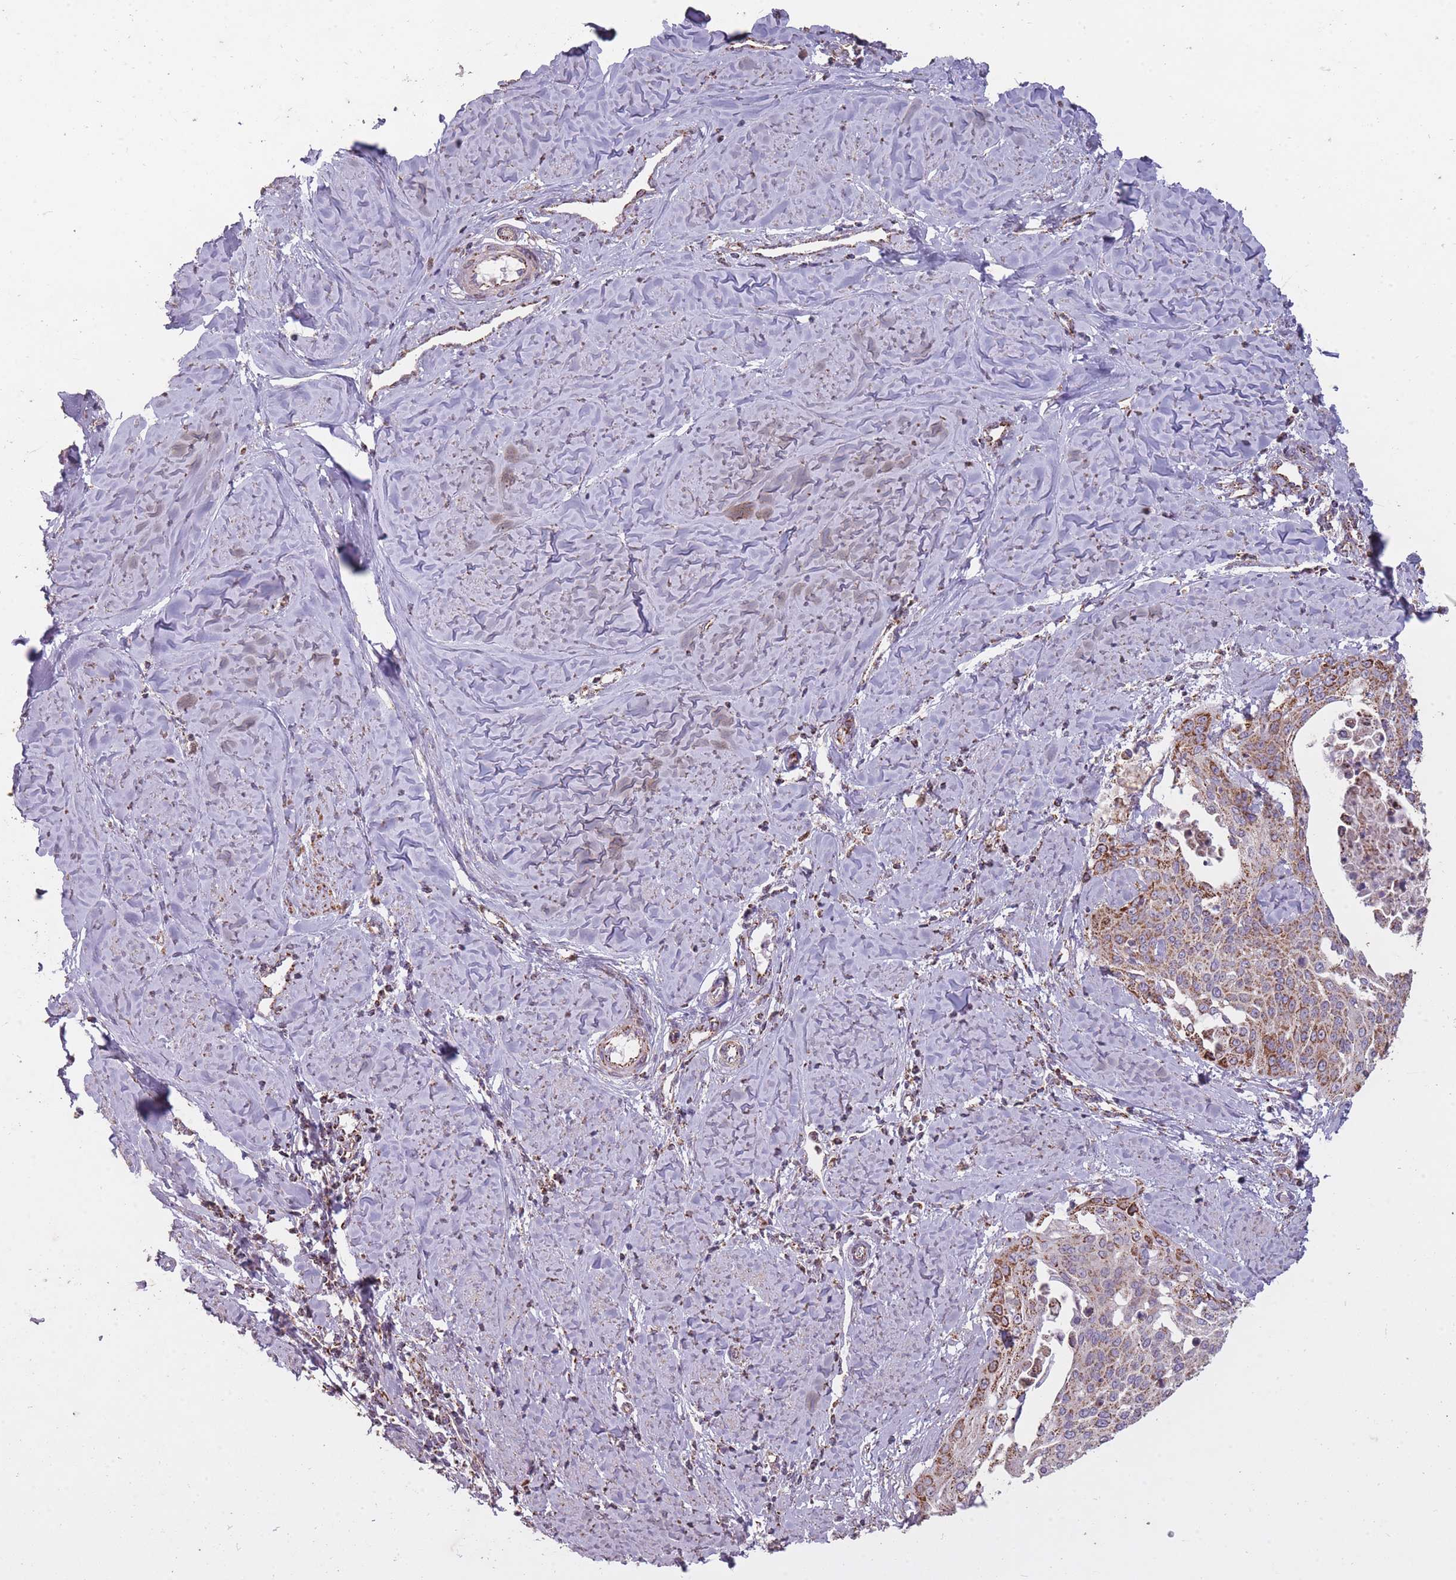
{"staining": {"intensity": "strong", "quantity": "25%-75%", "location": "cytoplasmic/membranous"}, "tissue": "cervical cancer", "cell_type": "Tumor cells", "image_type": "cancer", "snomed": [{"axis": "morphology", "description": "Squamous cell carcinoma, NOS"}, {"axis": "topography", "description": "Cervix"}], "caption": "DAB (3,3'-diaminobenzidine) immunohistochemical staining of cervical cancer (squamous cell carcinoma) shows strong cytoplasmic/membranous protein positivity in about 25%-75% of tumor cells. The staining was performed using DAB (3,3'-diaminobenzidine), with brown indicating positive protein expression. Nuclei are stained blue with hematoxylin.", "gene": "CNOT8", "patient": {"sex": "female", "age": 44}}